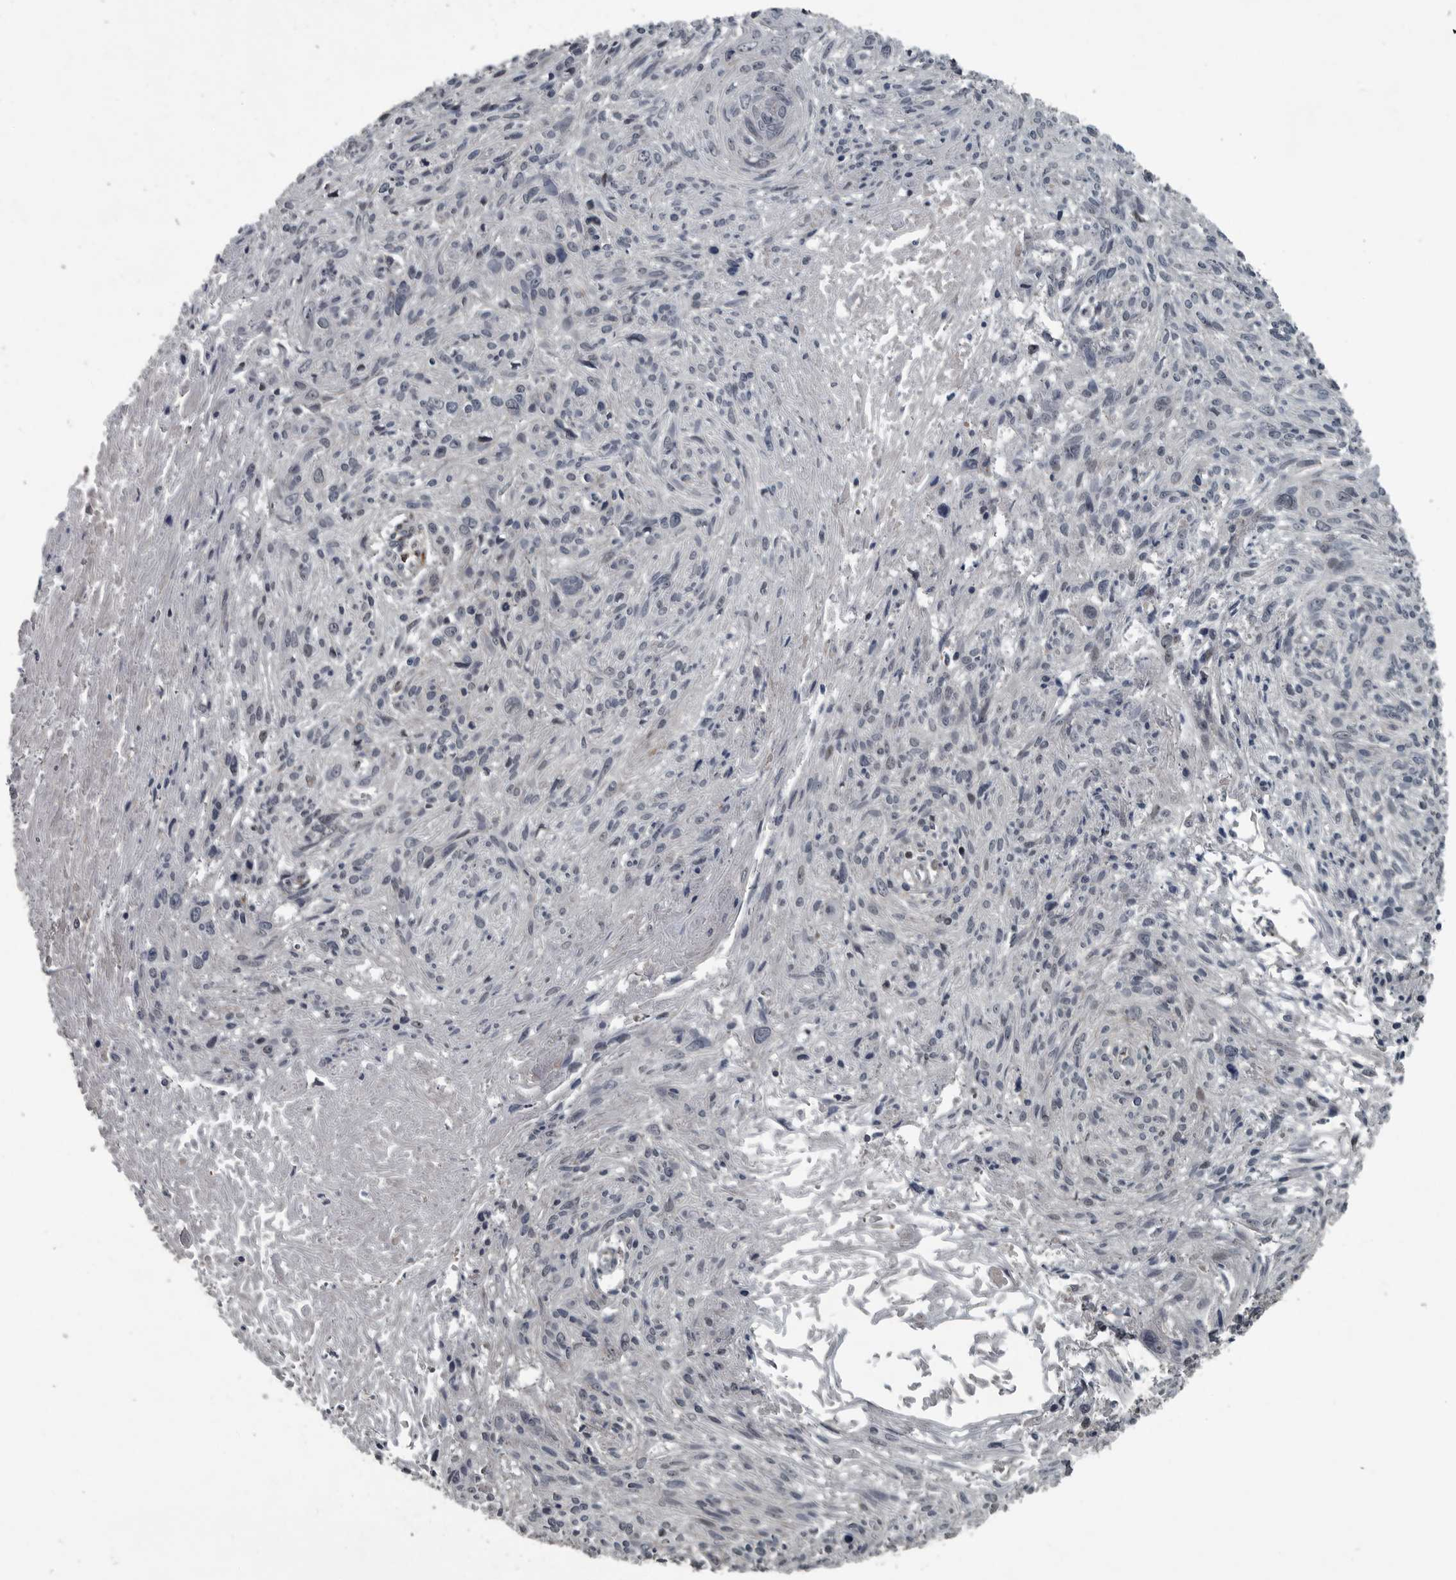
{"staining": {"intensity": "negative", "quantity": "none", "location": "none"}, "tissue": "cervical cancer", "cell_type": "Tumor cells", "image_type": "cancer", "snomed": [{"axis": "morphology", "description": "Squamous cell carcinoma, NOS"}, {"axis": "topography", "description": "Cervix"}], "caption": "Image shows no significant protein positivity in tumor cells of cervical cancer. (Stains: DAB (3,3'-diaminobenzidine) immunohistochemistry (IHC) with hematoxylin counter stain, Microscopy: brightfield microscopy at high magnification).", "gene": "ZNF345", "patient": {"sex": "female", "age": 51}}